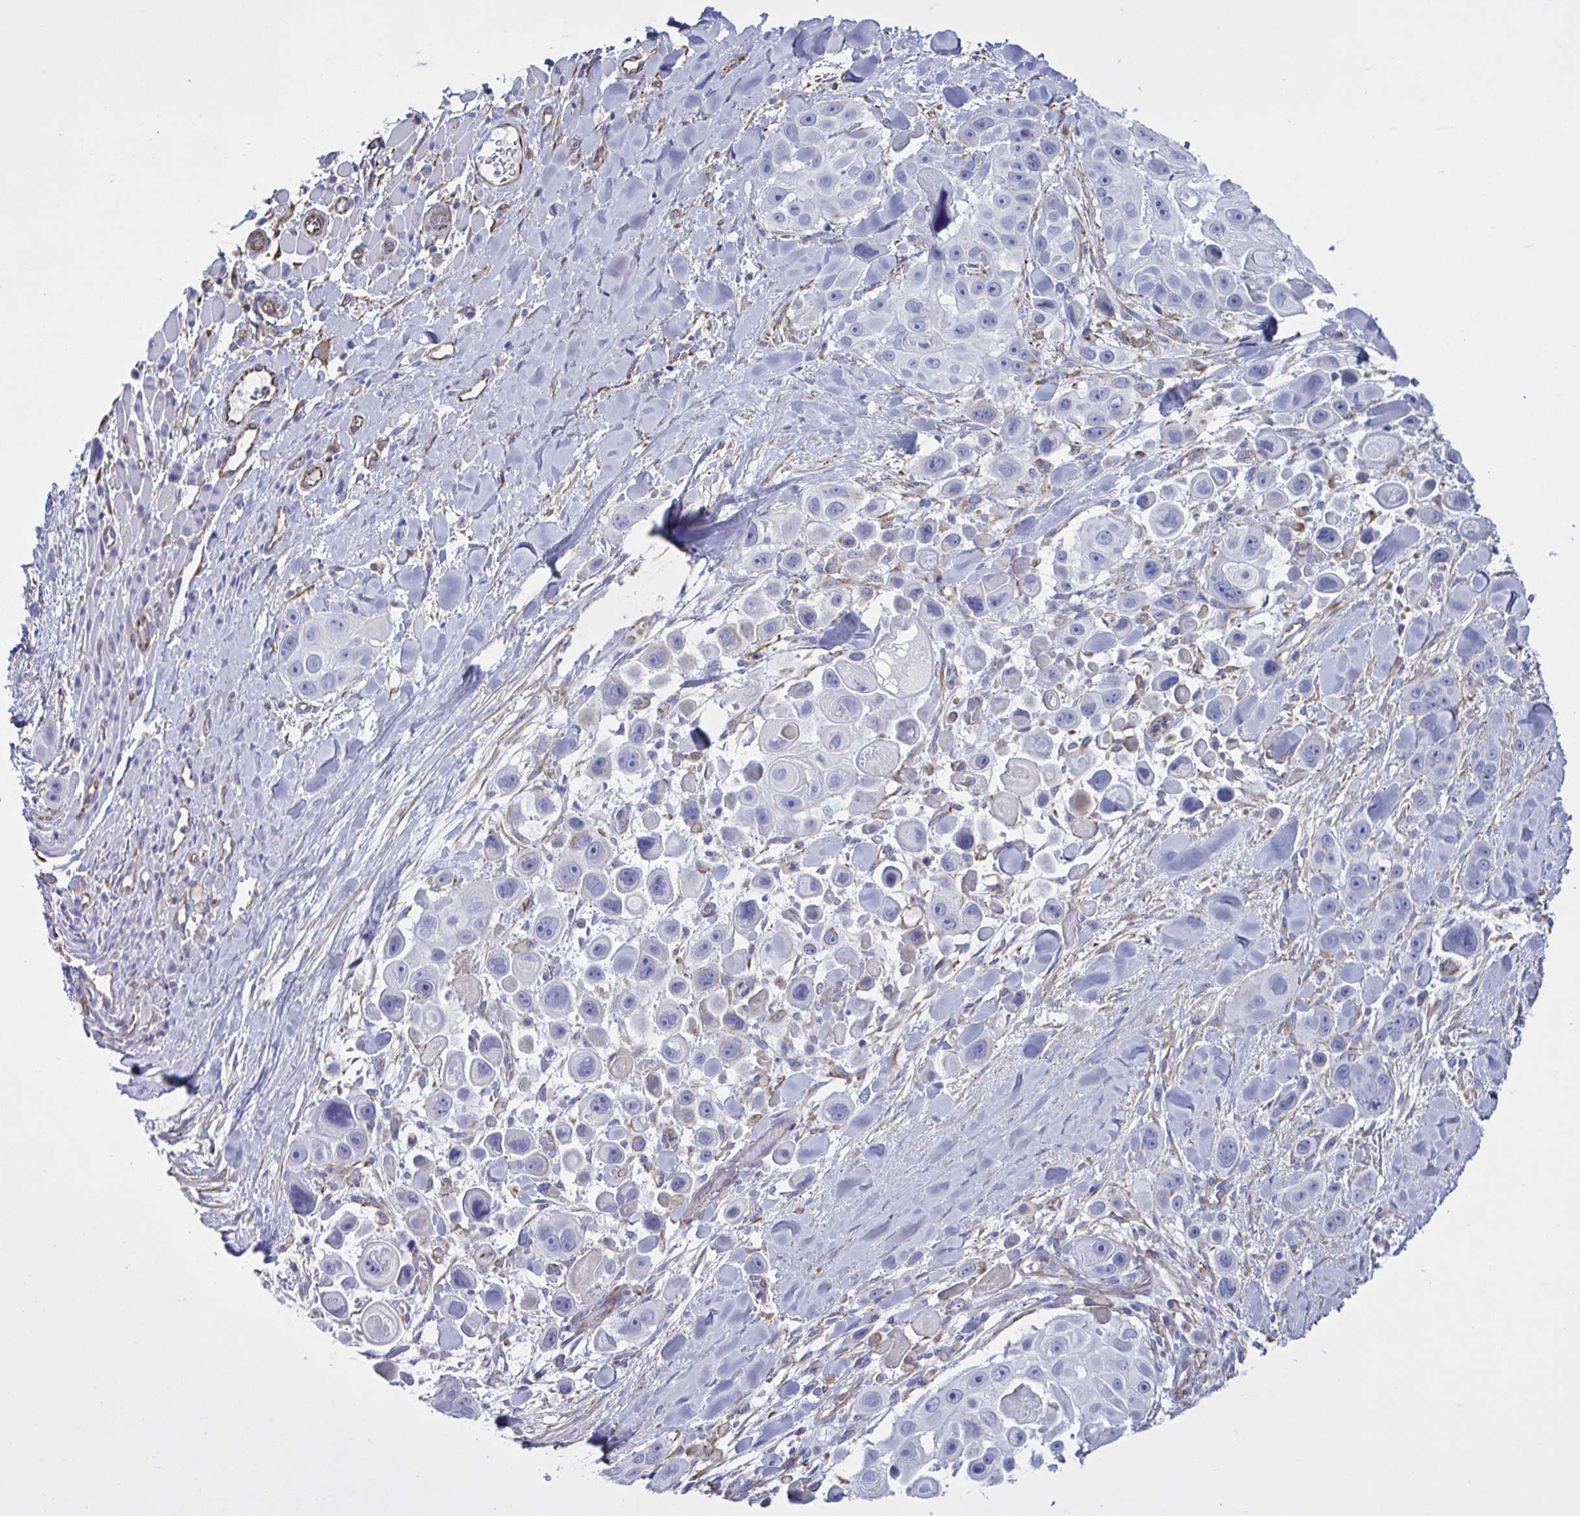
{"staining": {"intensity": "negative", "quantity": "none", "location": "none"}, "tissue": "skin cancer", "cell_type": "Tumor cells", "image_type": "cancer", "snomed": [{"axis": "morphology", "description": "Squamous cell carcinoma, NOS"}, {"axis": "topography", "description": "Skin"}], "caption": "This is an immunohistochemistry micrograph of human skin cancer (squamous cell carcinoma). There is no expression in tumor cells.", "gene": "TMEM86B", "patient": {"sex": "male", "age": 67}}